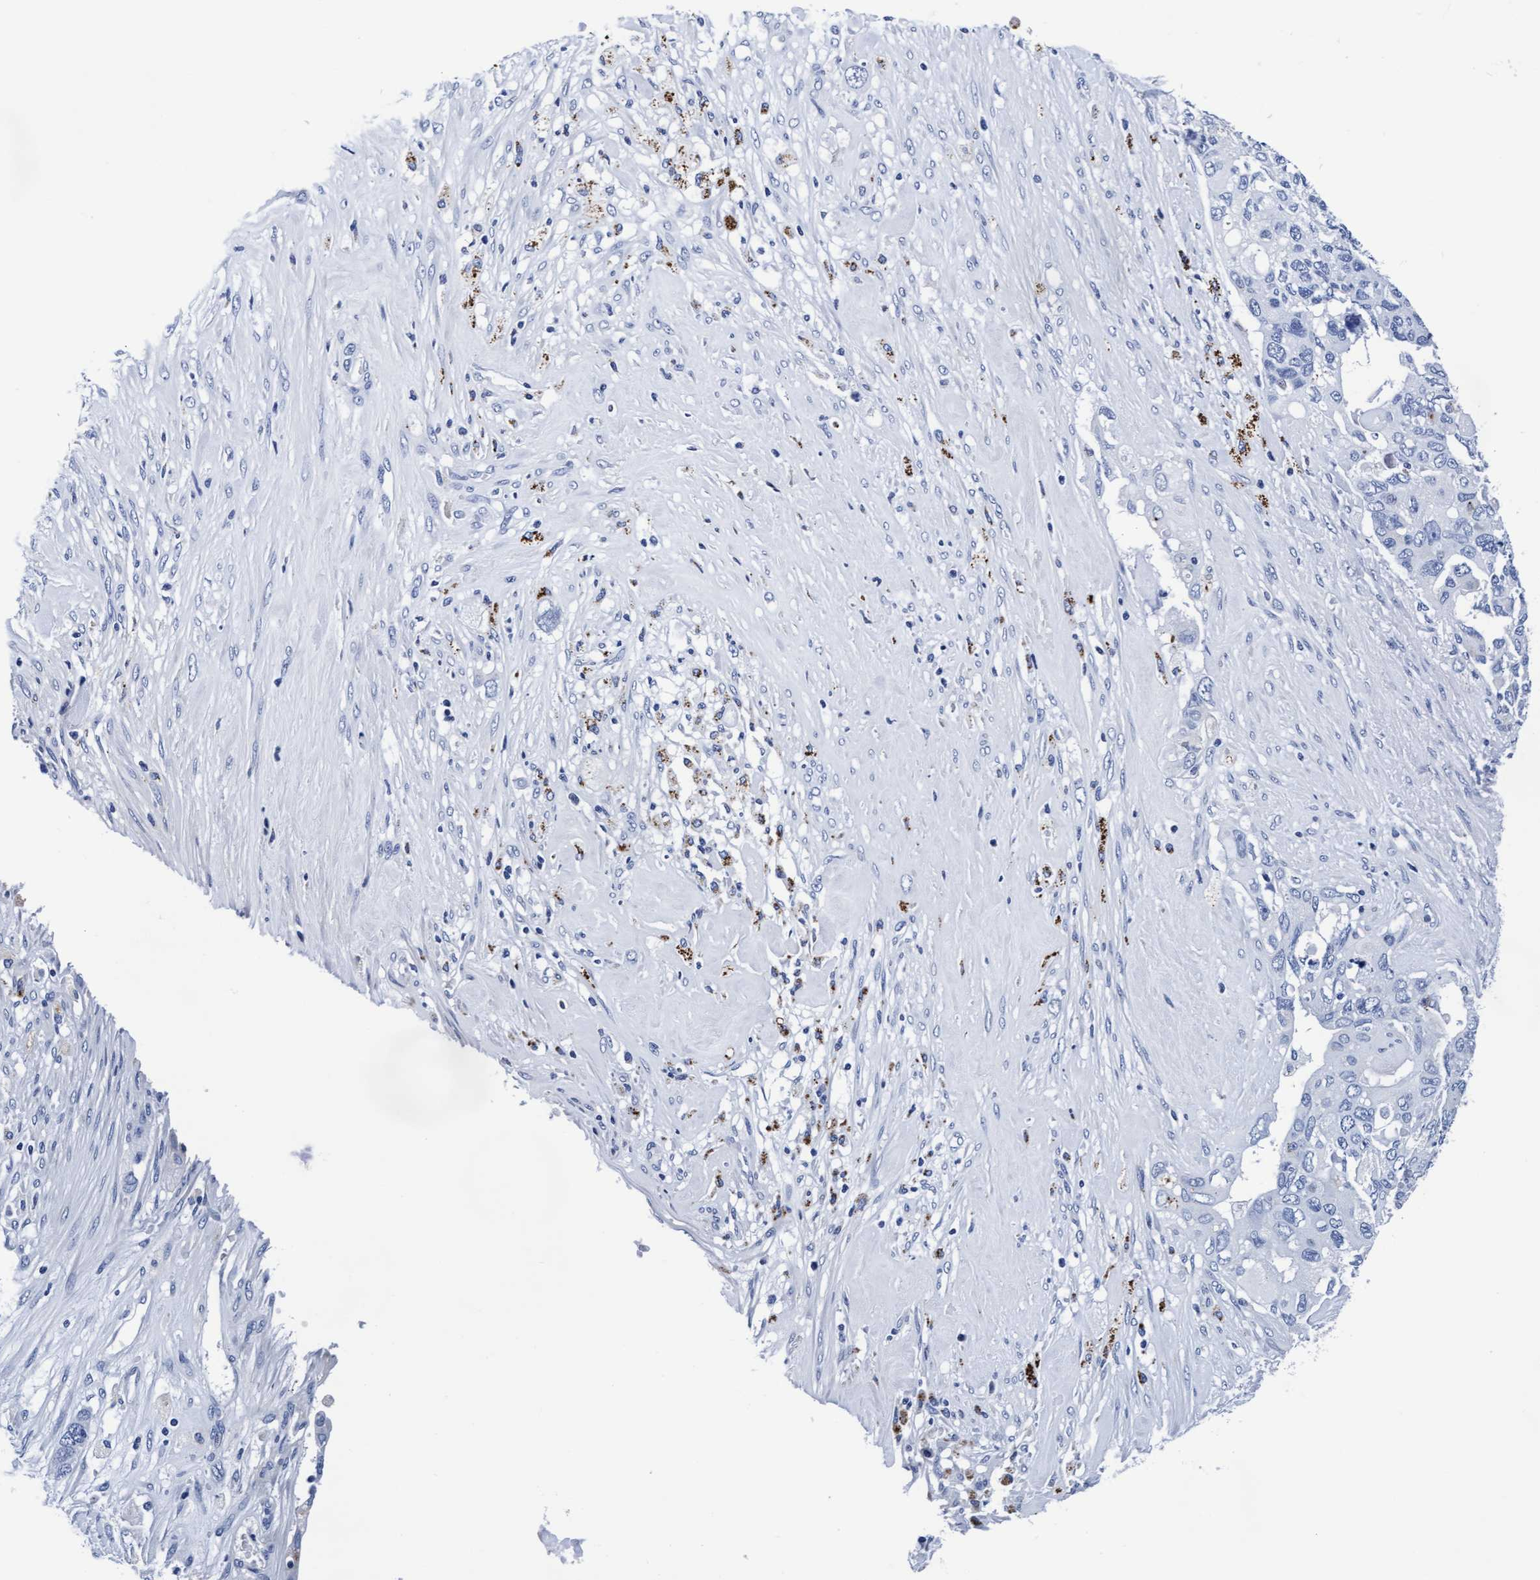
{"staining": {"intensity": "negative", "quantity": "none", "location": "none"}, "tissue": "pancreatic cancer", "cell_type": "Tumor cells", "image_type": "cancer", "snomed": [{"axis": "morphology", "description": "Adenocarcinoma, NOS"}, {"axis": "topography", "description": "Pancreas"}], "caption": "Histopathology image shows no protein expression in tumor cells of pancreatic cancer (adenocarcinoma) tissue.", "gene": "ARSG", "patient": {"sex": "female", "age": 56}}